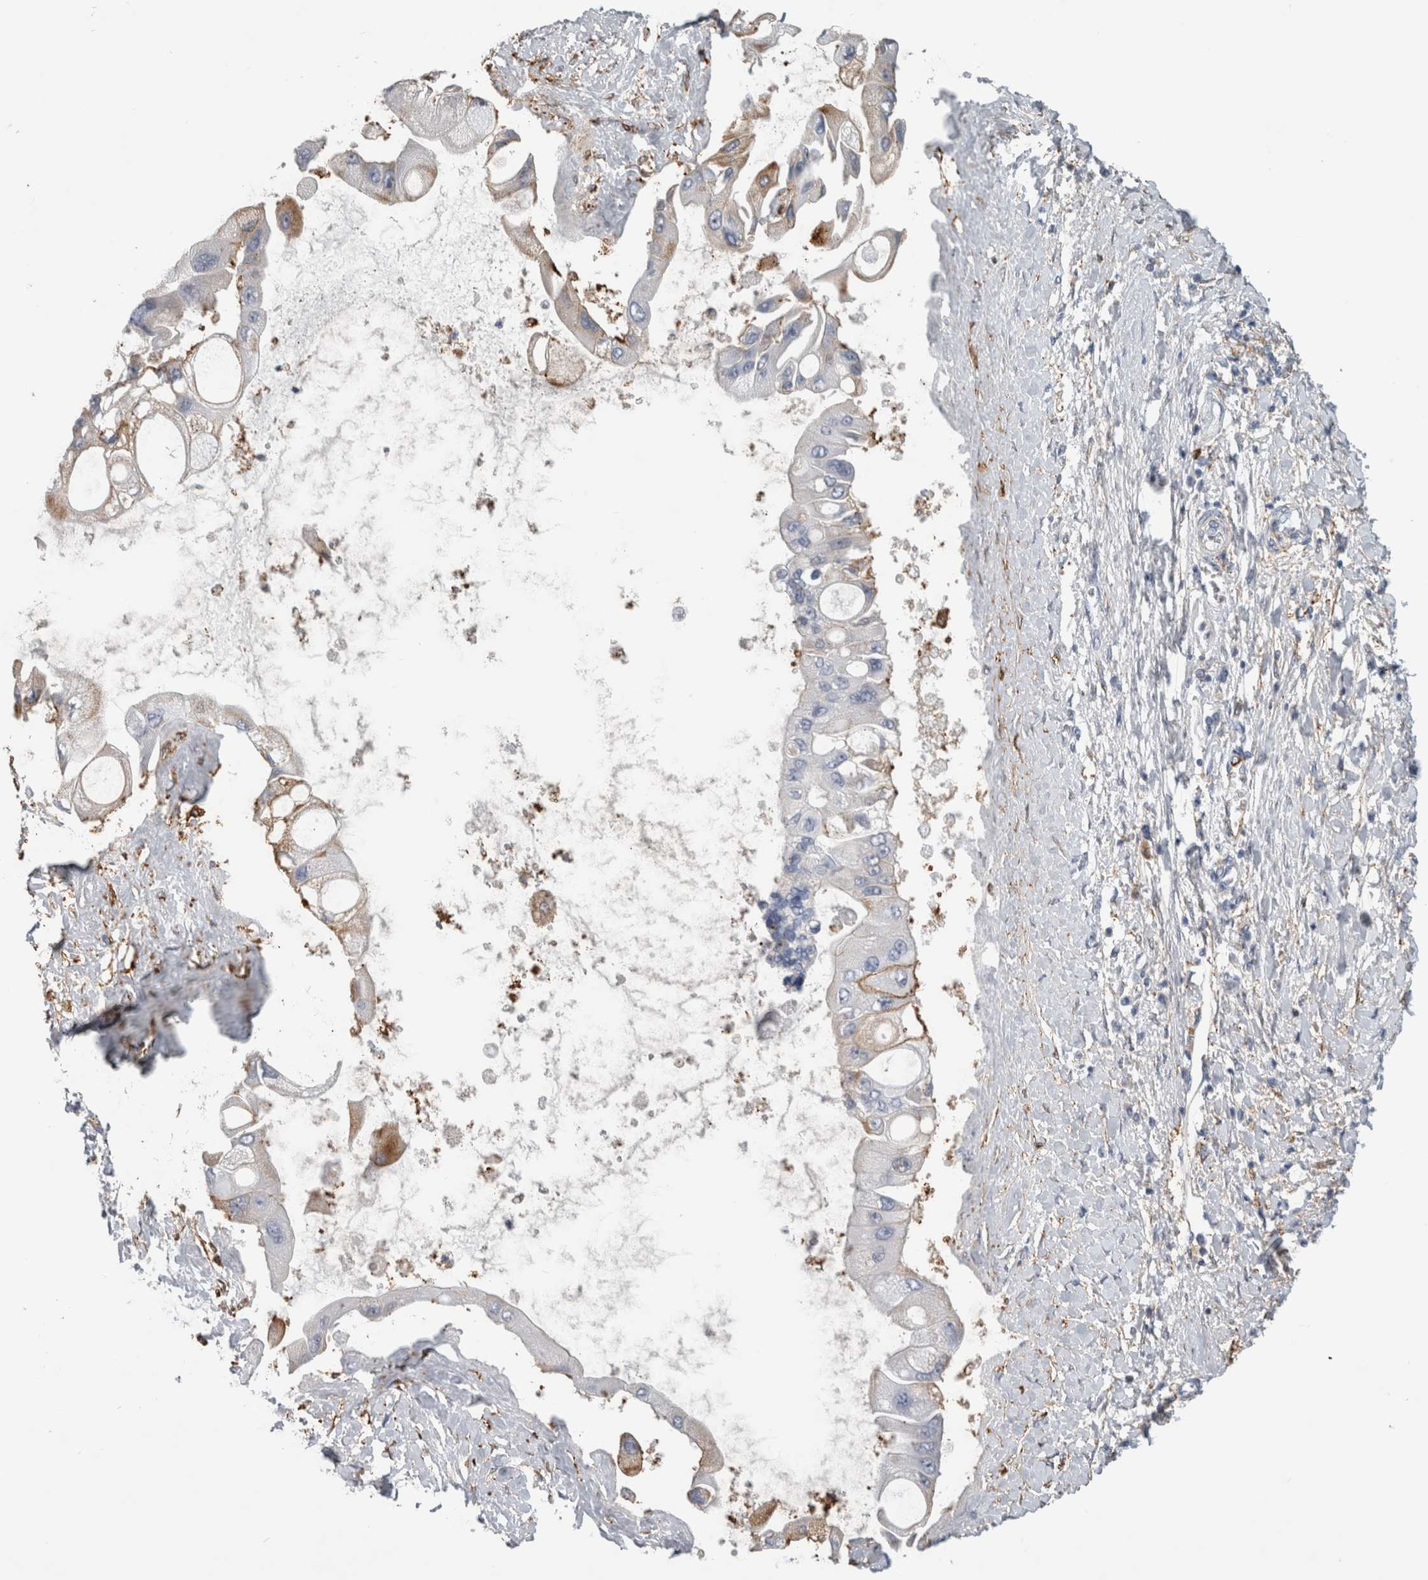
{"staining": {"intensity": "moderate", "quantity": "<25%", "location": "cytoplasmic/membranous"}, "tissue": "liver cancer", "cell_type": "Tumor cells", "image_type": "cancer", "snomed": [{"axis": "morphology", "description": "Cholangiocarcinoma"}, {"axis": "topography", "description": "Liver"}], "caption": "A high-resolution histopathology image shows immunohistochemistry (IHC) staining of cholangiocarcinoma (liver), which reveals moderate cytoplasmic/membranous staining in about <25% of tumor cells.", "gene": "DNAJC24", "patient": {"sex": "male", "age": 50}}